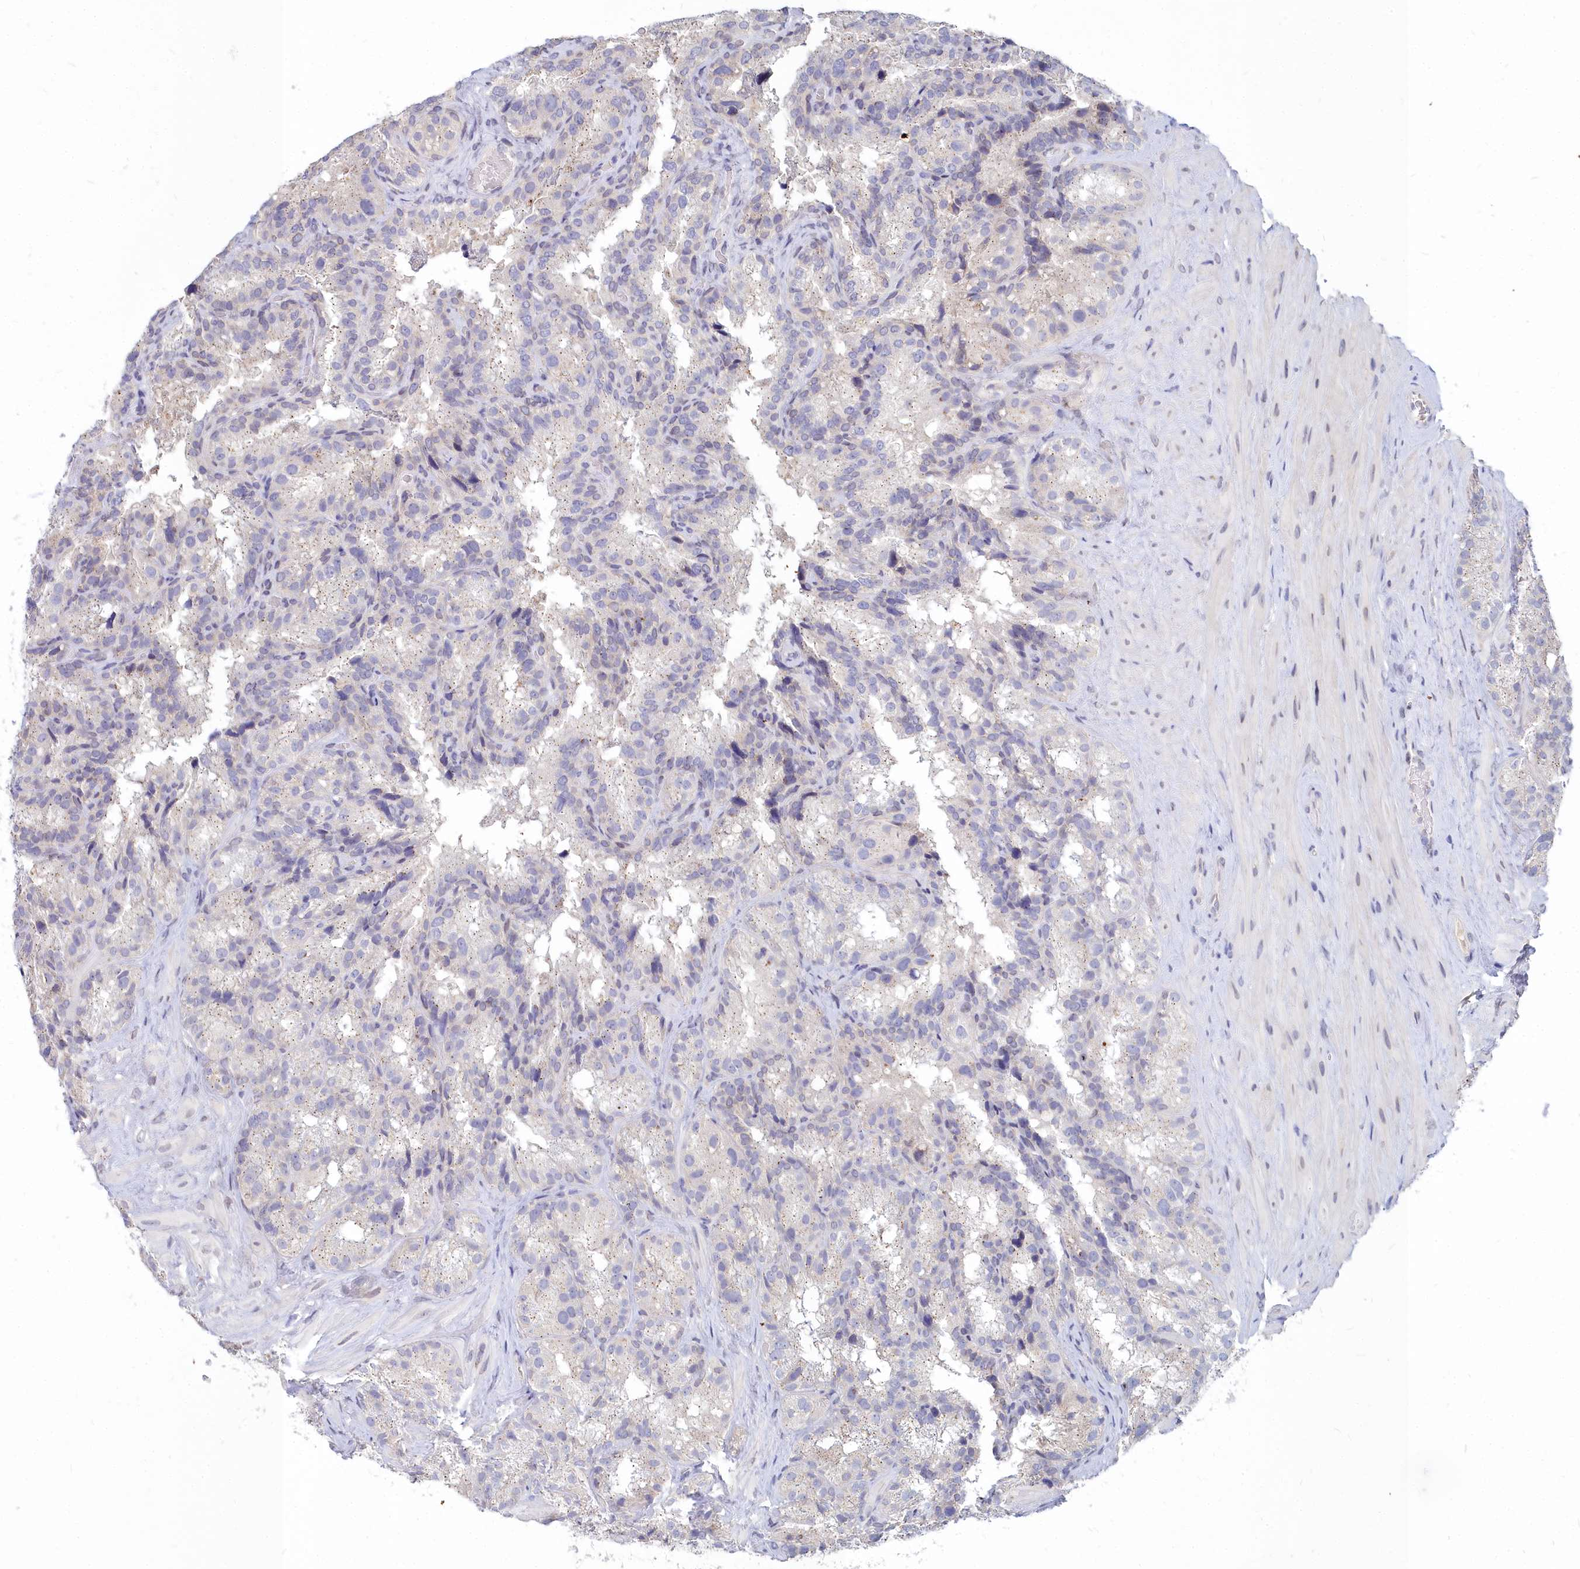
{"staining": {"intensity": "weak", "quantity": "25%-75%", "location": "cytoplasmic/membranous"}, "tissue": "seminal vesicle", "cell_type": "Glandular cells", "image_type": "normal", "snomed": [{"axis": "morphology", "description": "Normal tissue, NOS"}, {"axis": "topography", "description": "Seminal veicle"}], "caption": "Immunohistochemical staining of normal human seminal vesicle displays 25%-75% levels of weak cytoplasmic/membranous protein staining in approximately 25%-75% of glandular cells.", "gene": "NOXA1", "patient": {"sex": "male", "age": 58}}